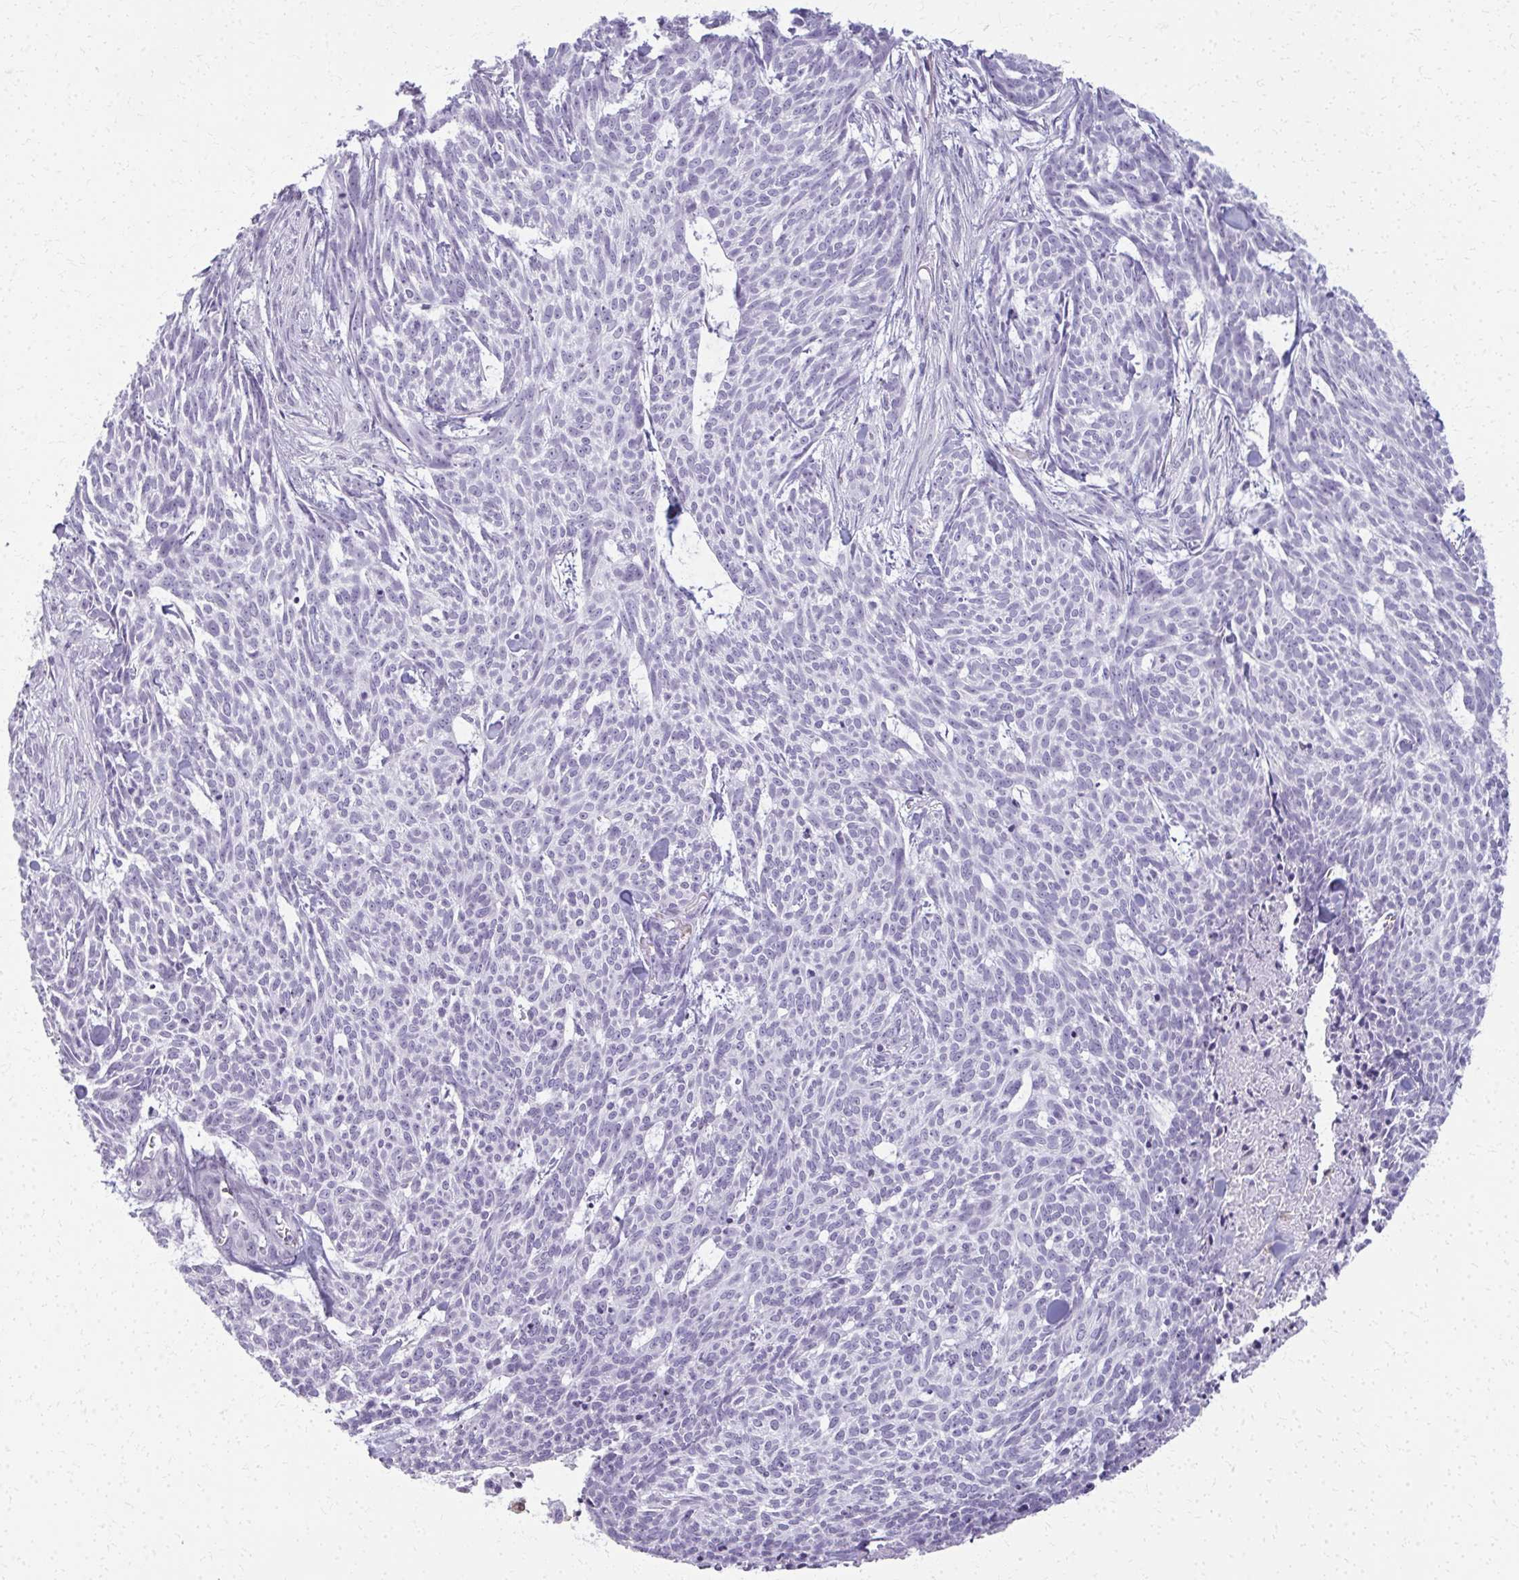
{"staining": {"intensity": "negative", "quantity": "none", "location": "none"}, "tissue": "skin cancer", "cell_type": "Tumor cells", "image_type": "cancer", "snomed": [{"axis": "morphology", "description": "Basal cell carcinoma"}, {"axis": "topography", "description": "Skin"}], "caption": "IHC of human skin cancer (basal cell carcinoma) reveals no staining in tumor cells.", "gene": "CA3", "patient": {"sex": "female", "age": 93}}